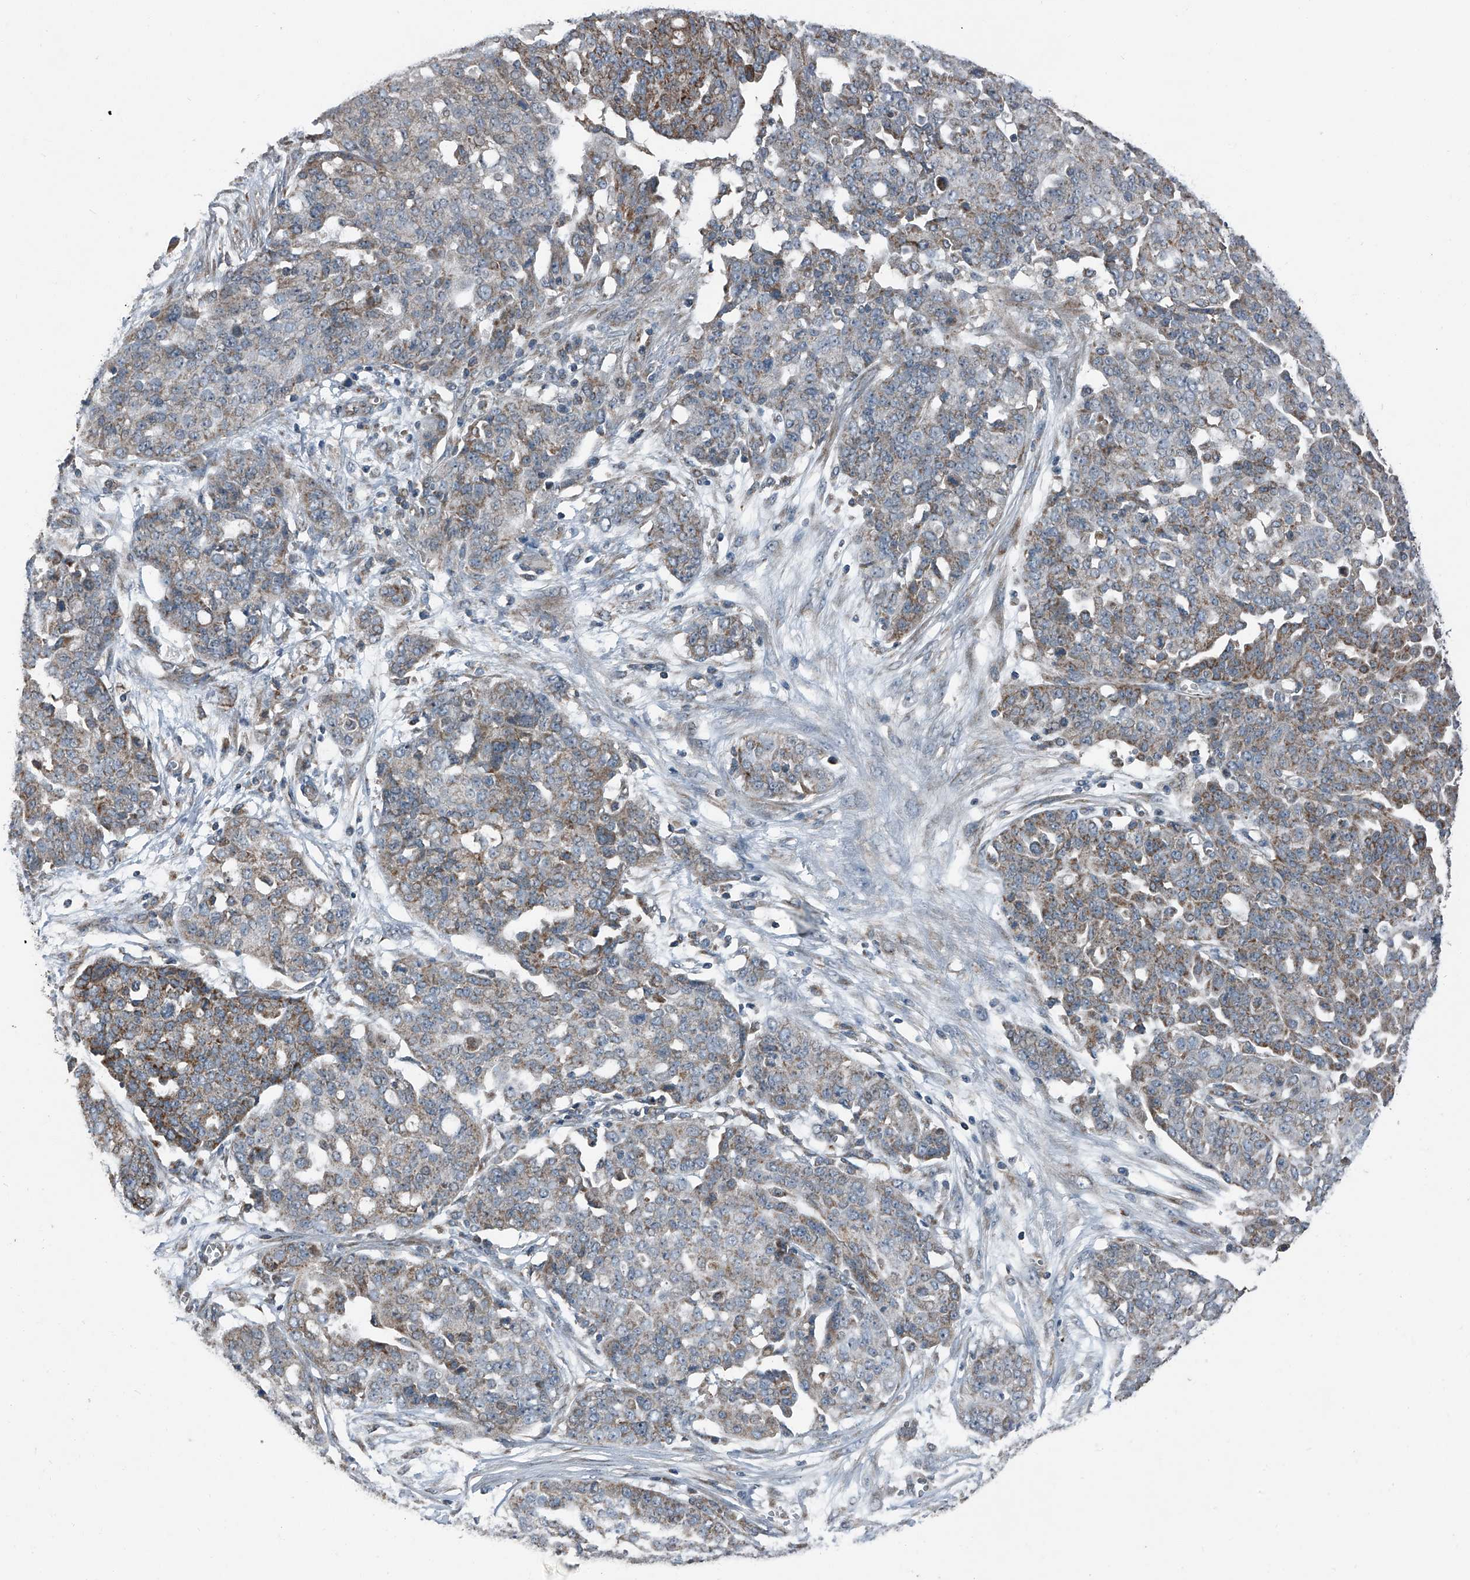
{"staining": {"intensity": "moderate", "quantity": "25%-75%", "location": "cytoplasmic/membranous"}, "tissue": "ovarian cancer", "cell_type": "Tumor cells", "image_type": "cancer", "snomed": [{"axis": "morphology", "description": "Cystadenocarcinoma, serous, NOS"}, {"axis": "topography", "description": "Soft tissue"}, {"axis": "topography", "description": "Ovary"}], "caption": "This image exhibits ovarian serous cystadenocarcinoma stained with immunohistochemistry to label a protein in brown. The cytoplasmic/membranous of tumor cells show moderate positivity for the protein. Nuclei are counter-stained blue.", "gene": "CHRNA7", "patient": {"sex": "female", "age": 57}}